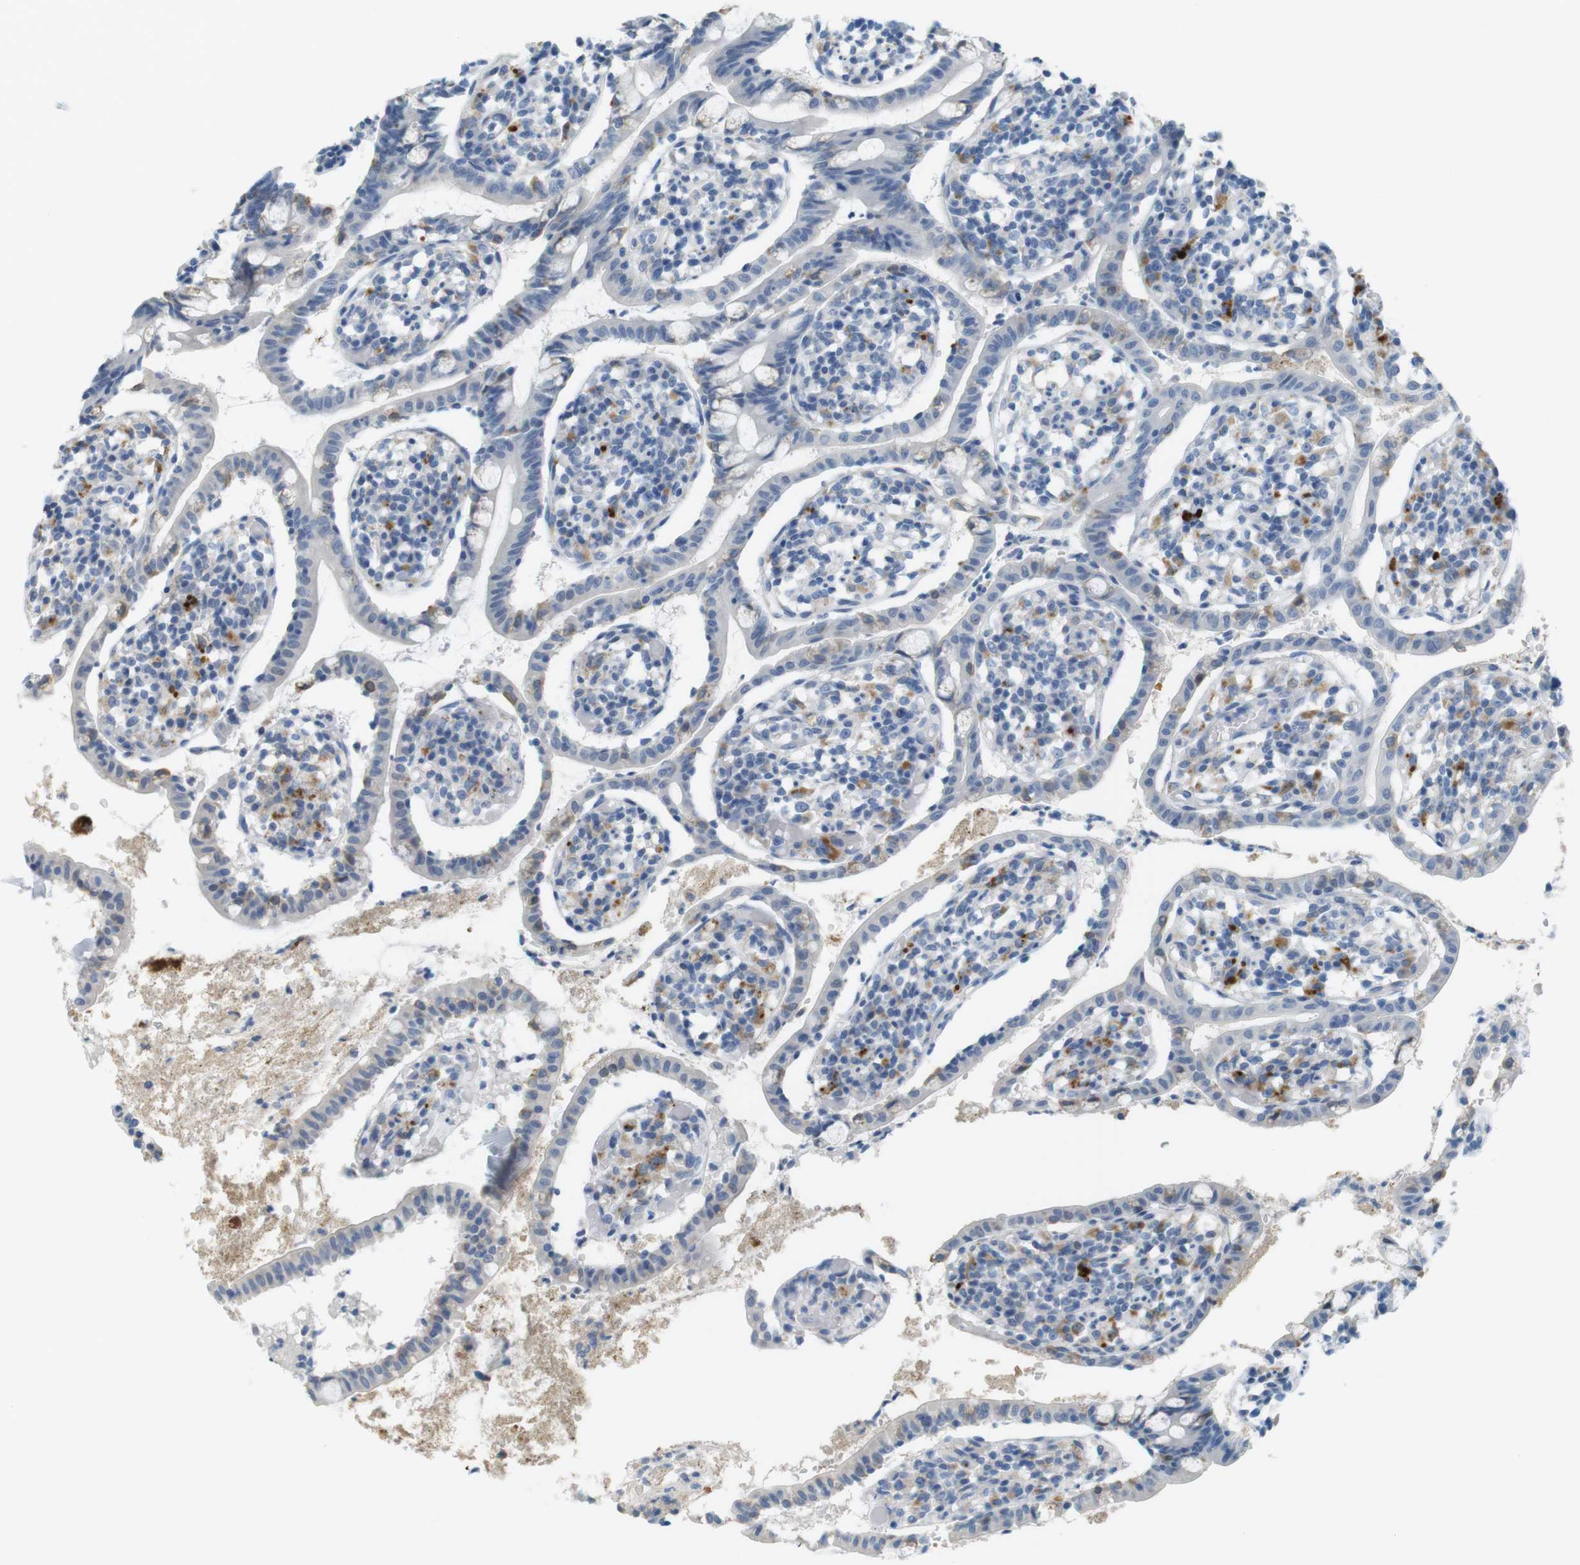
{"staining": {"intensity": "negative", "quantity": "none", "location": "none"}, "tissue": "small intestine", "cell_type": "Glandular cells", "image_type": "normal", "snomed": [{"axis": "morphology", "description": "Normal tissue, NOS"}, {"axis": "morphology", "description": "Cystadenocarcinoma, serous, Metastatic site"}, {"axis": "topography", "description": "Small intestine"}], "caption": "The photomicrograph shows no significant staining in glandular cells of small intestine.", "gene": "YIPF1", "patient": {"sex": "female", "age": 61}}